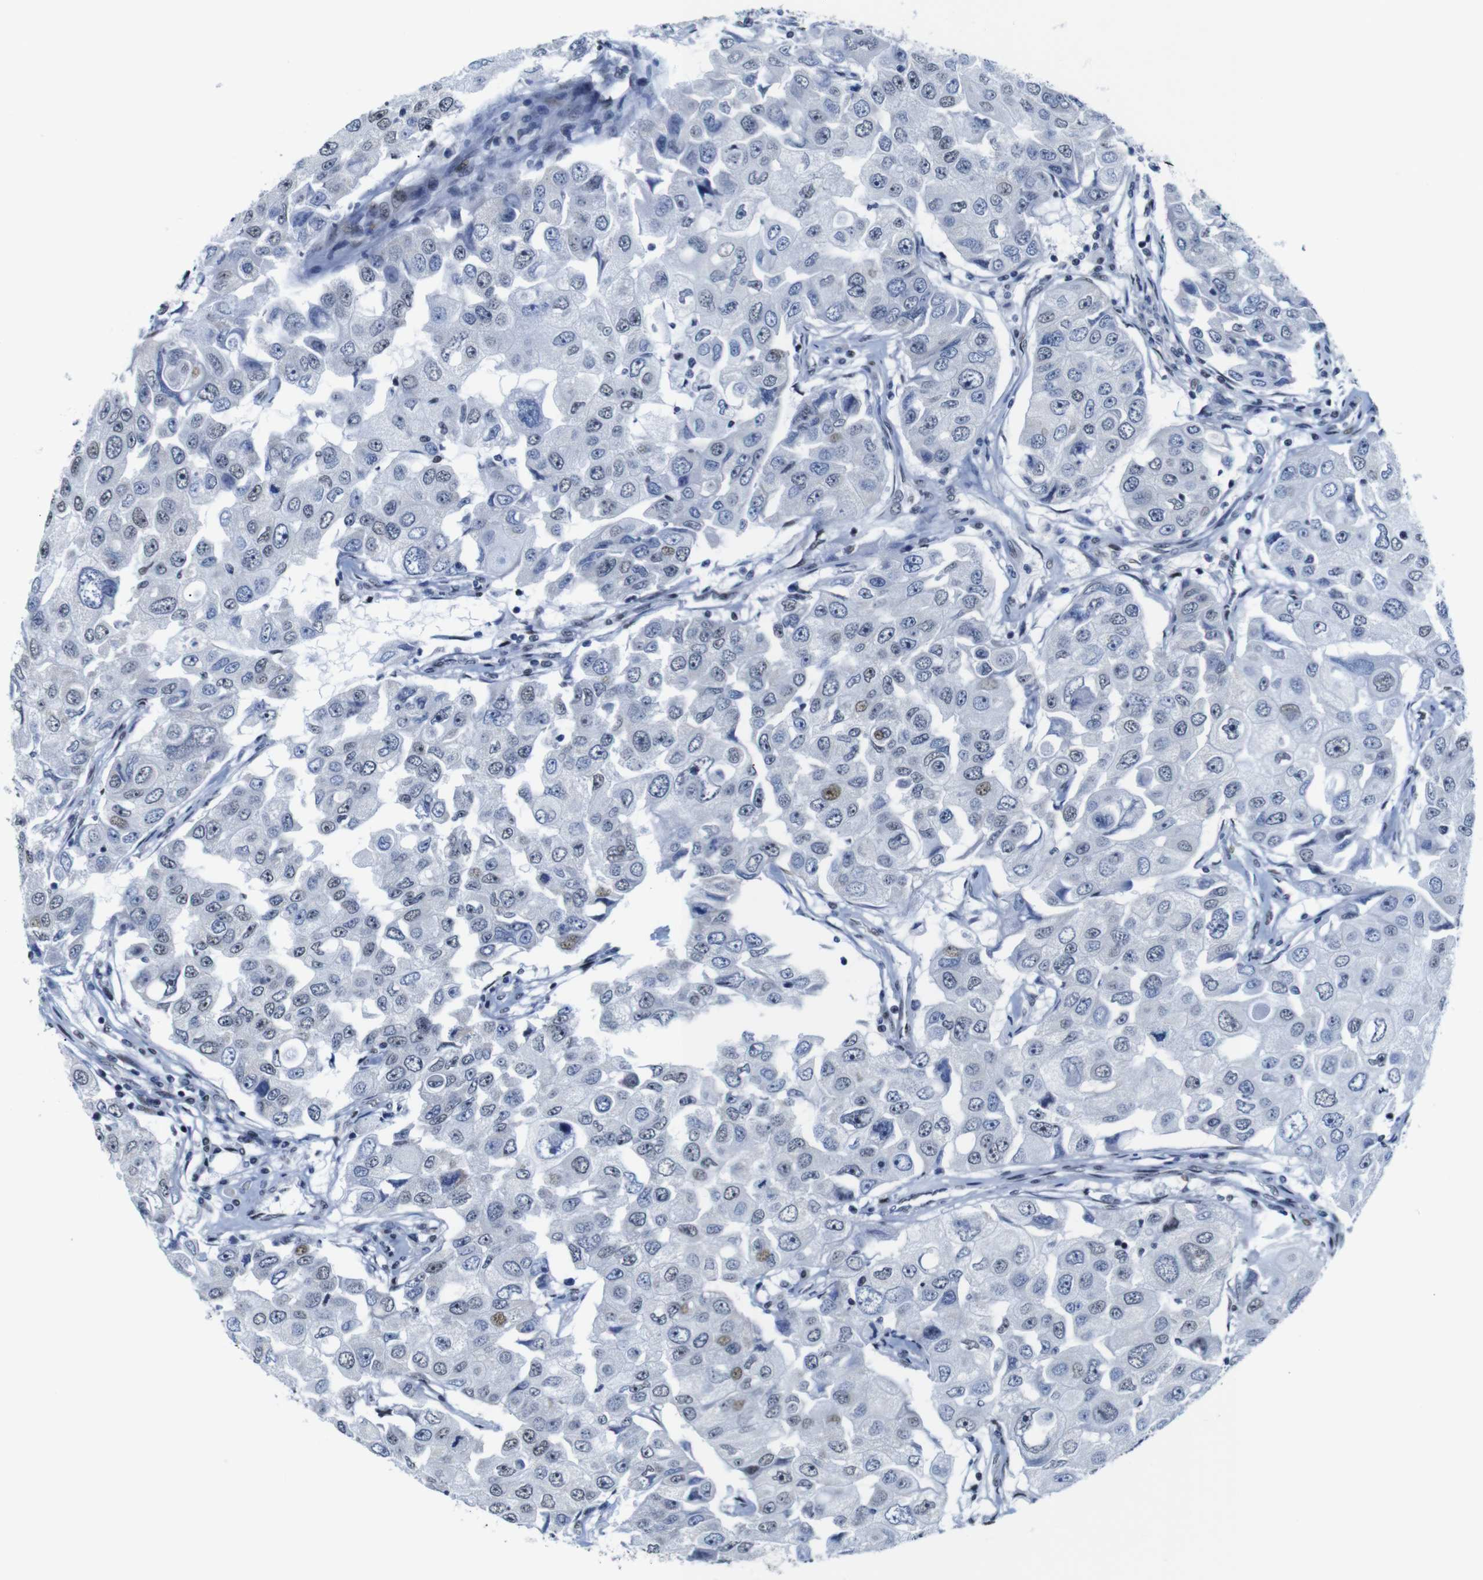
{"staining": {"intensity": "weak", "quantity": "<25%", "location": "nuclear"}, "tissue": "breast cancer", "cell_type": "Tumor cells", "image_type": "cancer", "snomed": [{"axis": "morphology", "description": "Duct carcinoma"}, {"axis": "topography", "description": "Breast"}], "caption": "Immunohistochemistry image of human breast cancer (infiltrating ductal carcinoma) stained for a protein (brown), which reveals no positivity in tumor cells. The staining was performed using DAB (3,3'-diaminobenzidine) to visualize the protein expression in brown, while the nuclei were stained in blue with hematoxylin (Magnification: 20x).", "gene": "GATA6", "patient": {"sex": "female", "age": 27}}